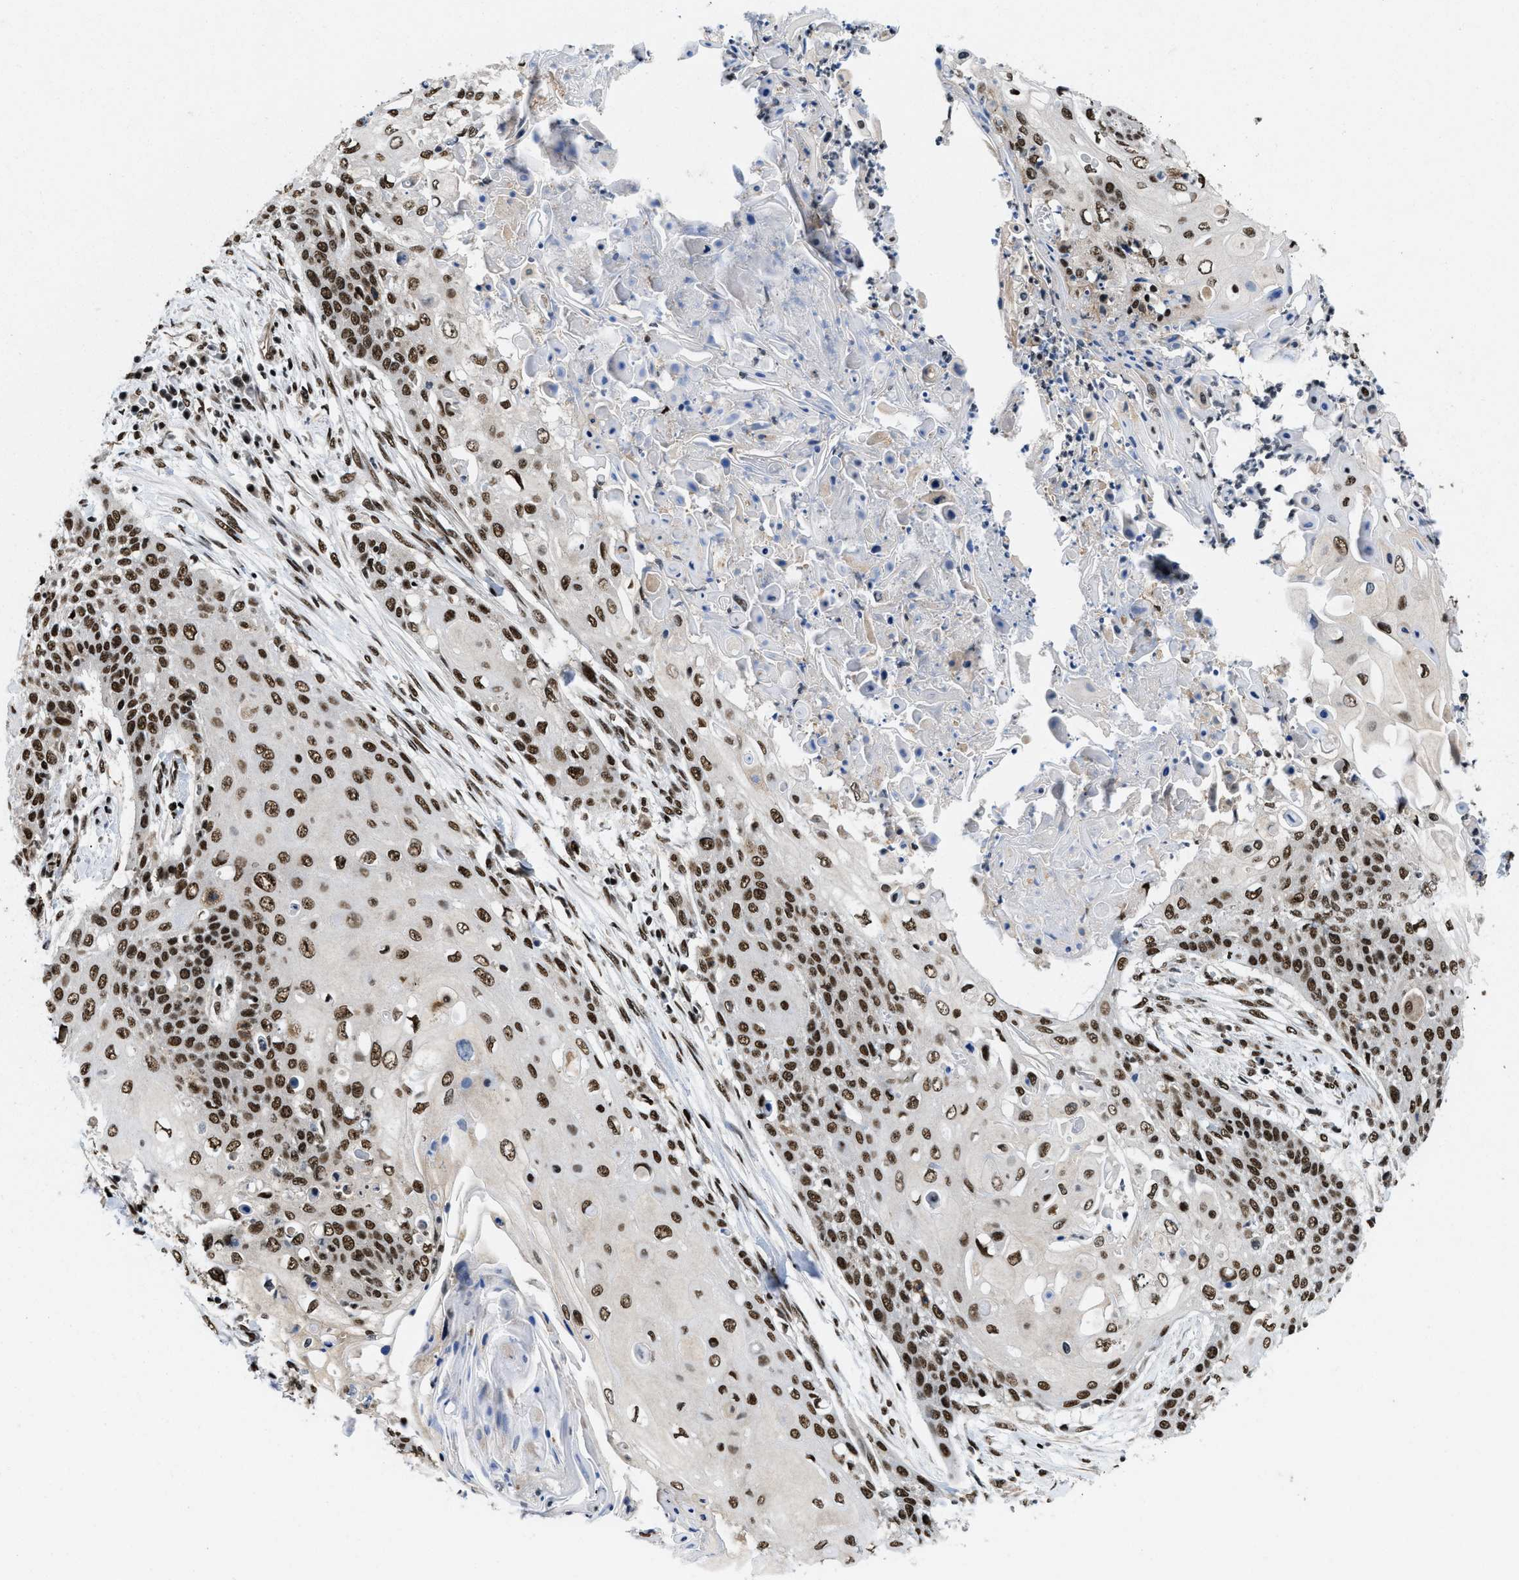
{"staining": {"intensity": "strong", "quantity": ">75%", "location": "nuclear"}, "tissue": "cervical cancer", "cell_type": "Tumor cells", "image_type": "cancer", "snomed": [{"axis": "morphology", "description": "Squamous cell carcinoma, NOS"}, {"axis": "topography", "description": "Cervix"}], "caption": "Protein expression by immunohistochemistry (IHC) exhibits strong nuclear positivity in approximately >75% of tumor cells in cervical squamous cell carcinoma.", "gene": "SAFB", "patient": {"sex": "female", "age": 39}}